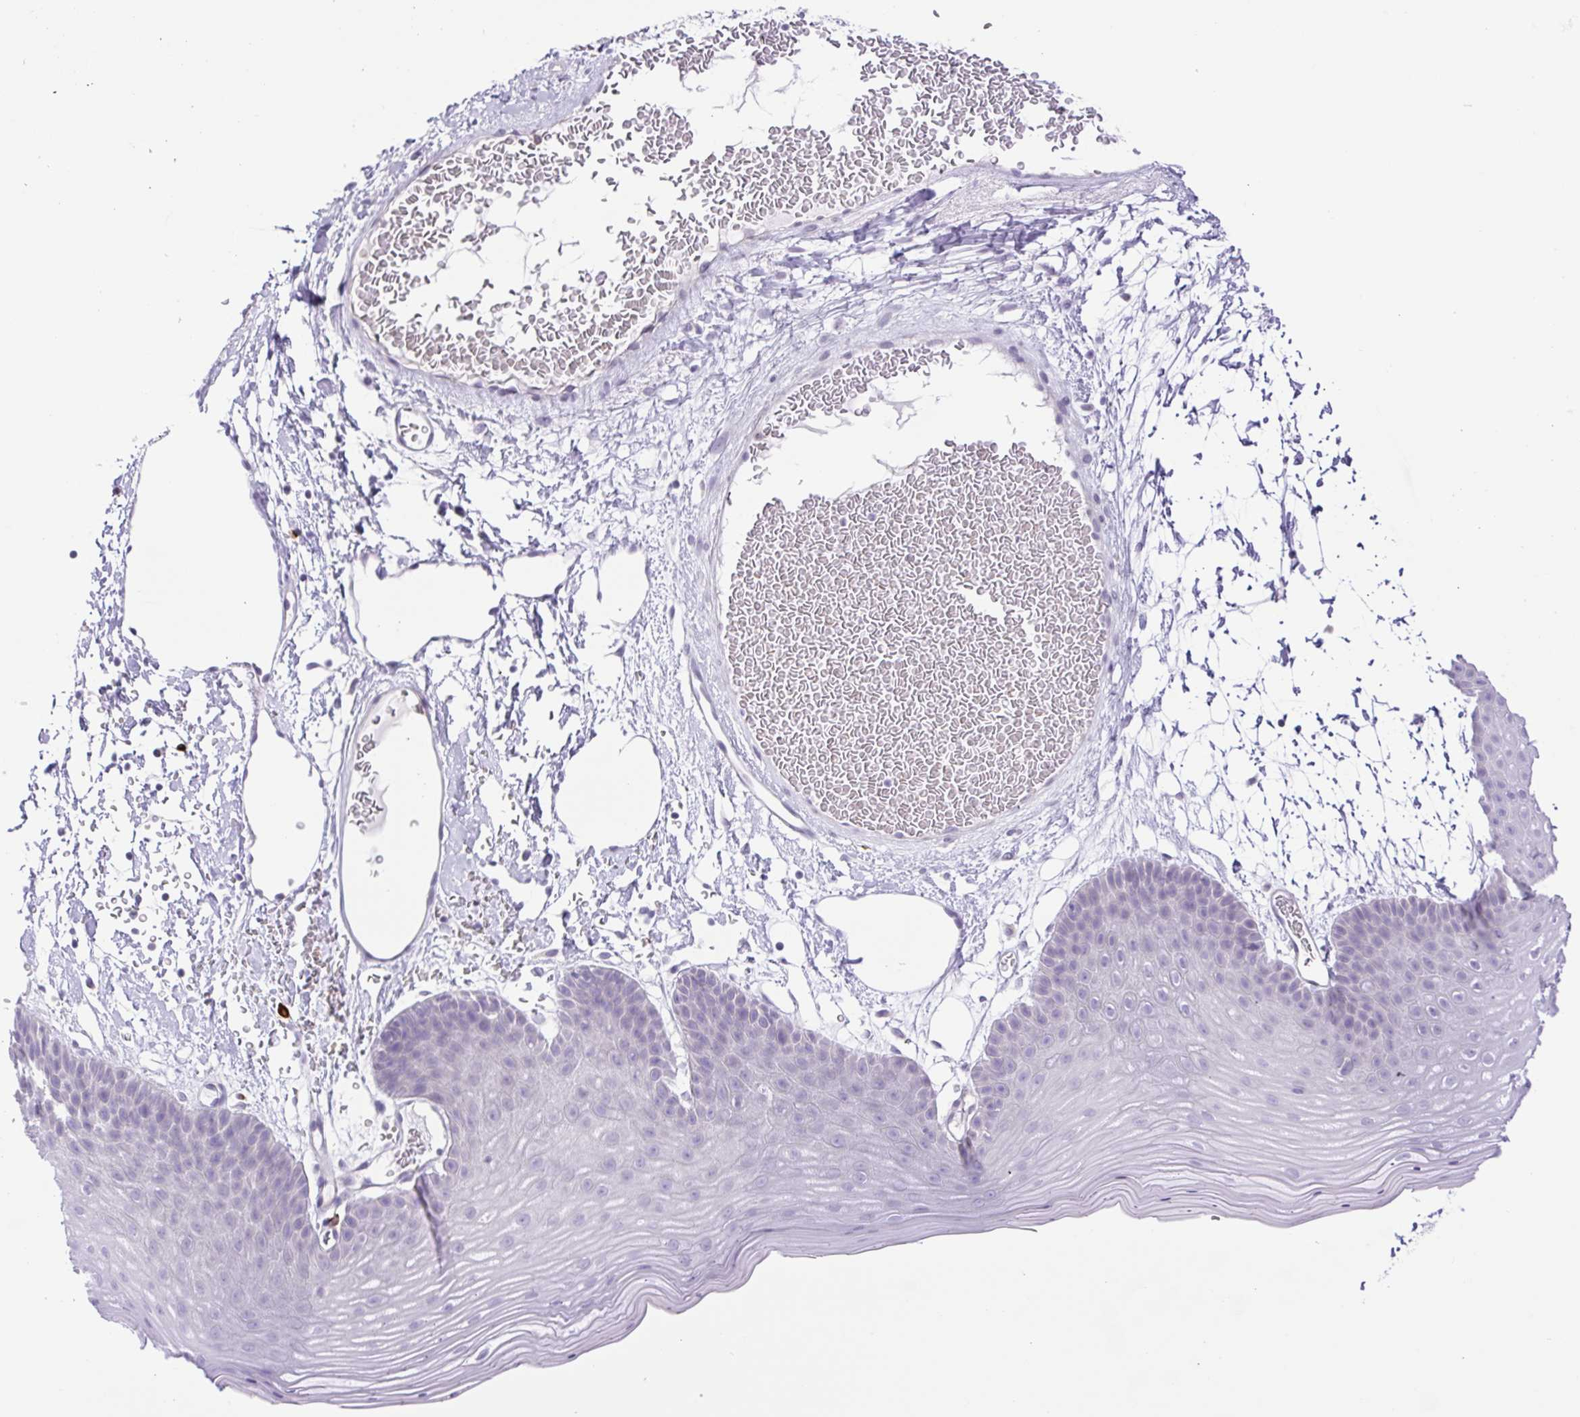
{"staining": {"intensity": "negative", "quantity": "none", "location": "none"}, "tissue": "skin", "cell_type": "Epidermal cells", "image_type": "normal", "snomed": [{"axis": "morphology", "description": "Normal tissue, NOS"}, {"axis": "topography", "description": "Anal"}], "caption": "Photomicrograph shows no significant protein positivity in epidermal cells of unremarkable skin.", "gene": "FAM177B", "patient": {"sex": "male", "age": 53}}